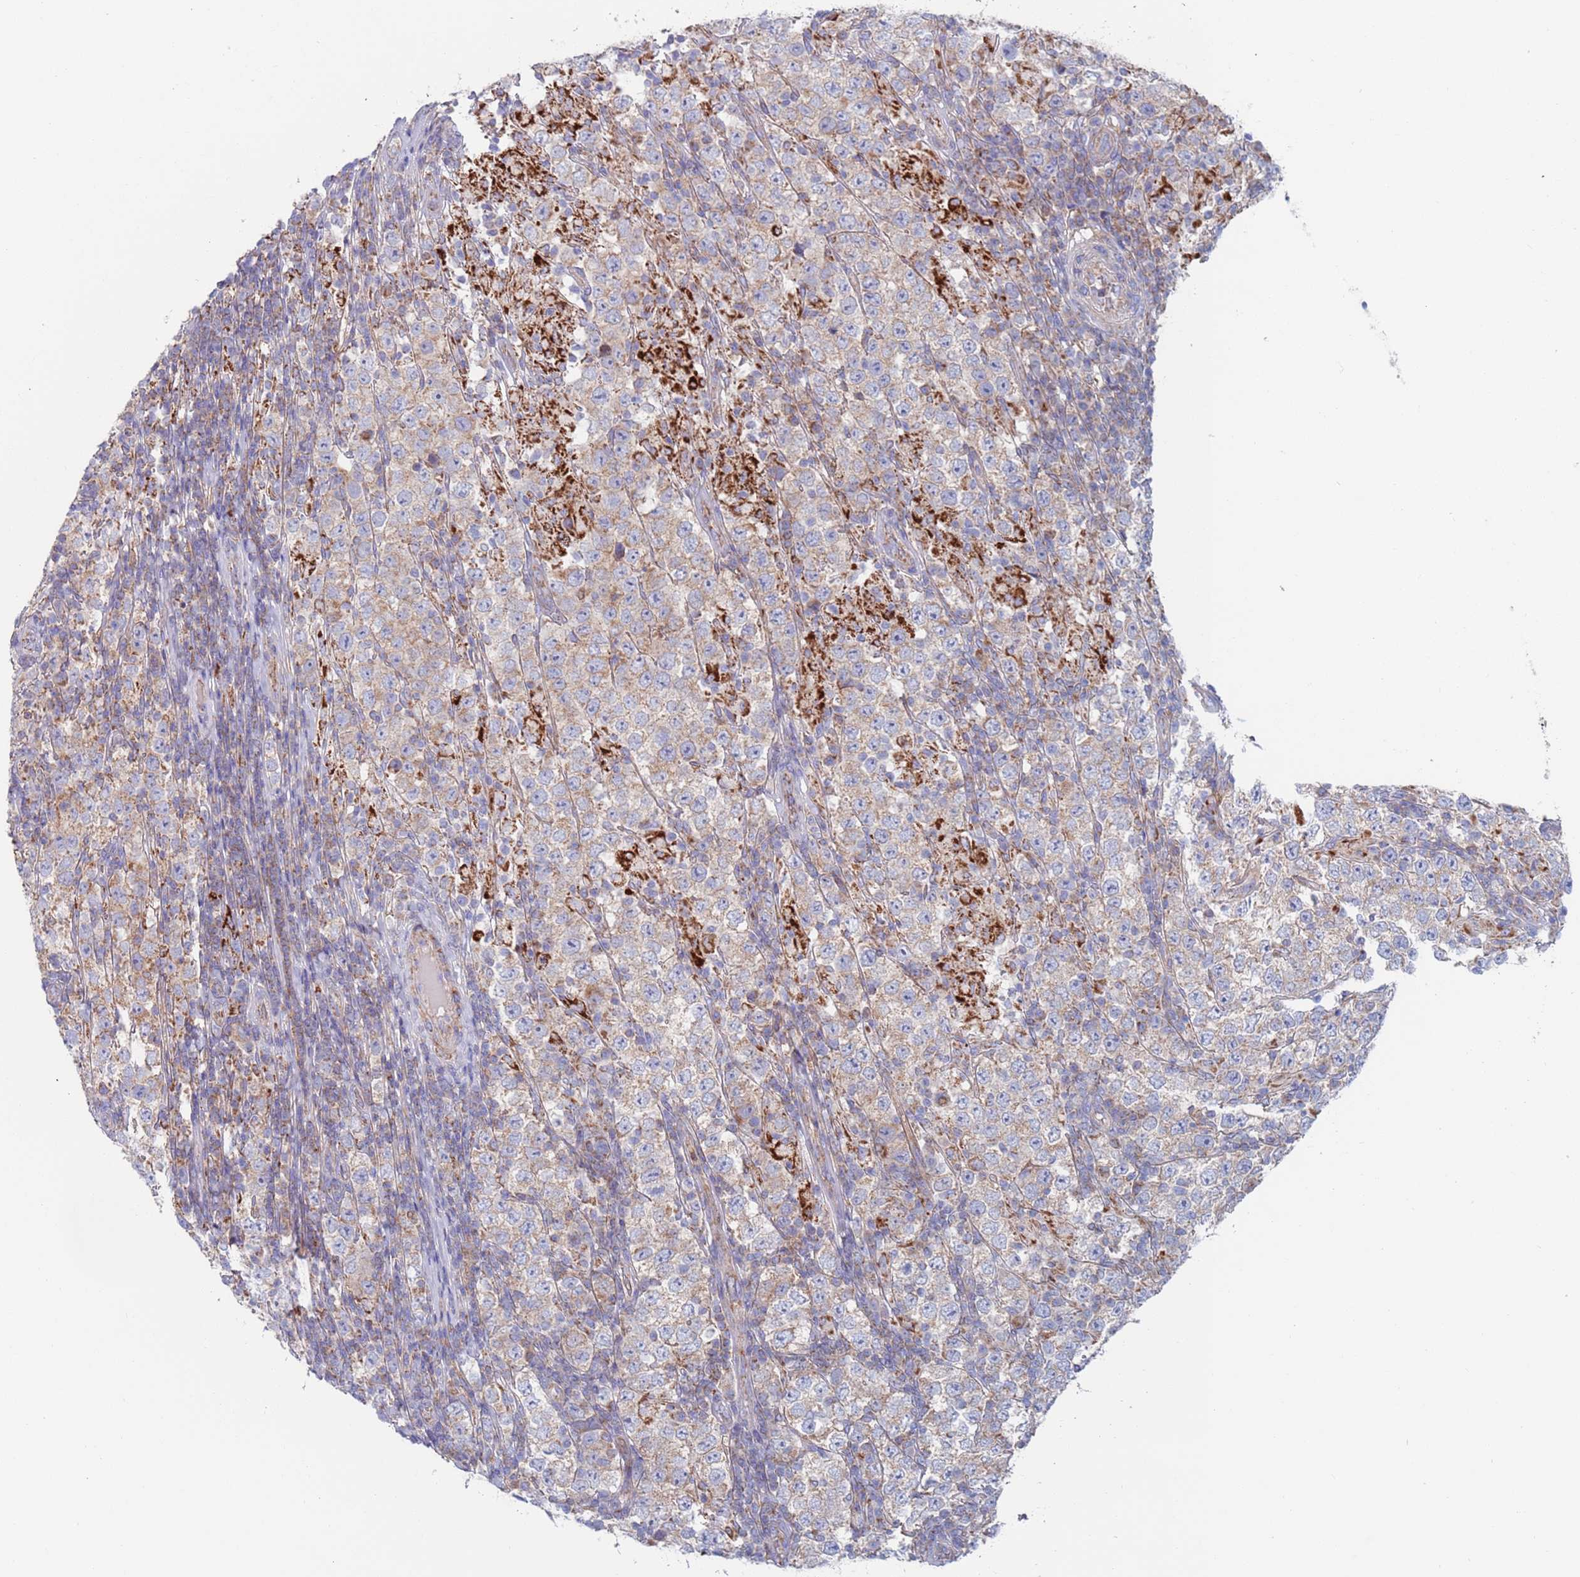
{"staining": {"intensity": "weak", "quantity": "25%-75%", "location": "cytoplasmic/membranous"}, "tissue": "testis cancer", "cell_type": "Tumor cells", "image_type": "cancer", "snomed": [{"axis": "morphology", "description": "Normal tissue, NOS"}, {"axis": "morphology", "description": "Urothelial carcinoma, High grade"}, {"axis": "morphology", "description": "Seminoma, NOS"}, {"axis": "morphology", "description": "Carcinoma, Embryonal, NOS"}, {"axis": "topography", "description": "Urinary bladder"}, {"axis": "topography", "description": "Testis"}], "caption": "Immunohistochemistry of testis cancer (urothelial carcinoma (high-grade)) displays low levels of weak cytoplasmic/membranous positivity in about 25%-75% of tumor cells.", "gene": "CHCHD6", "patient": {"sex": "male", "age": 41}}